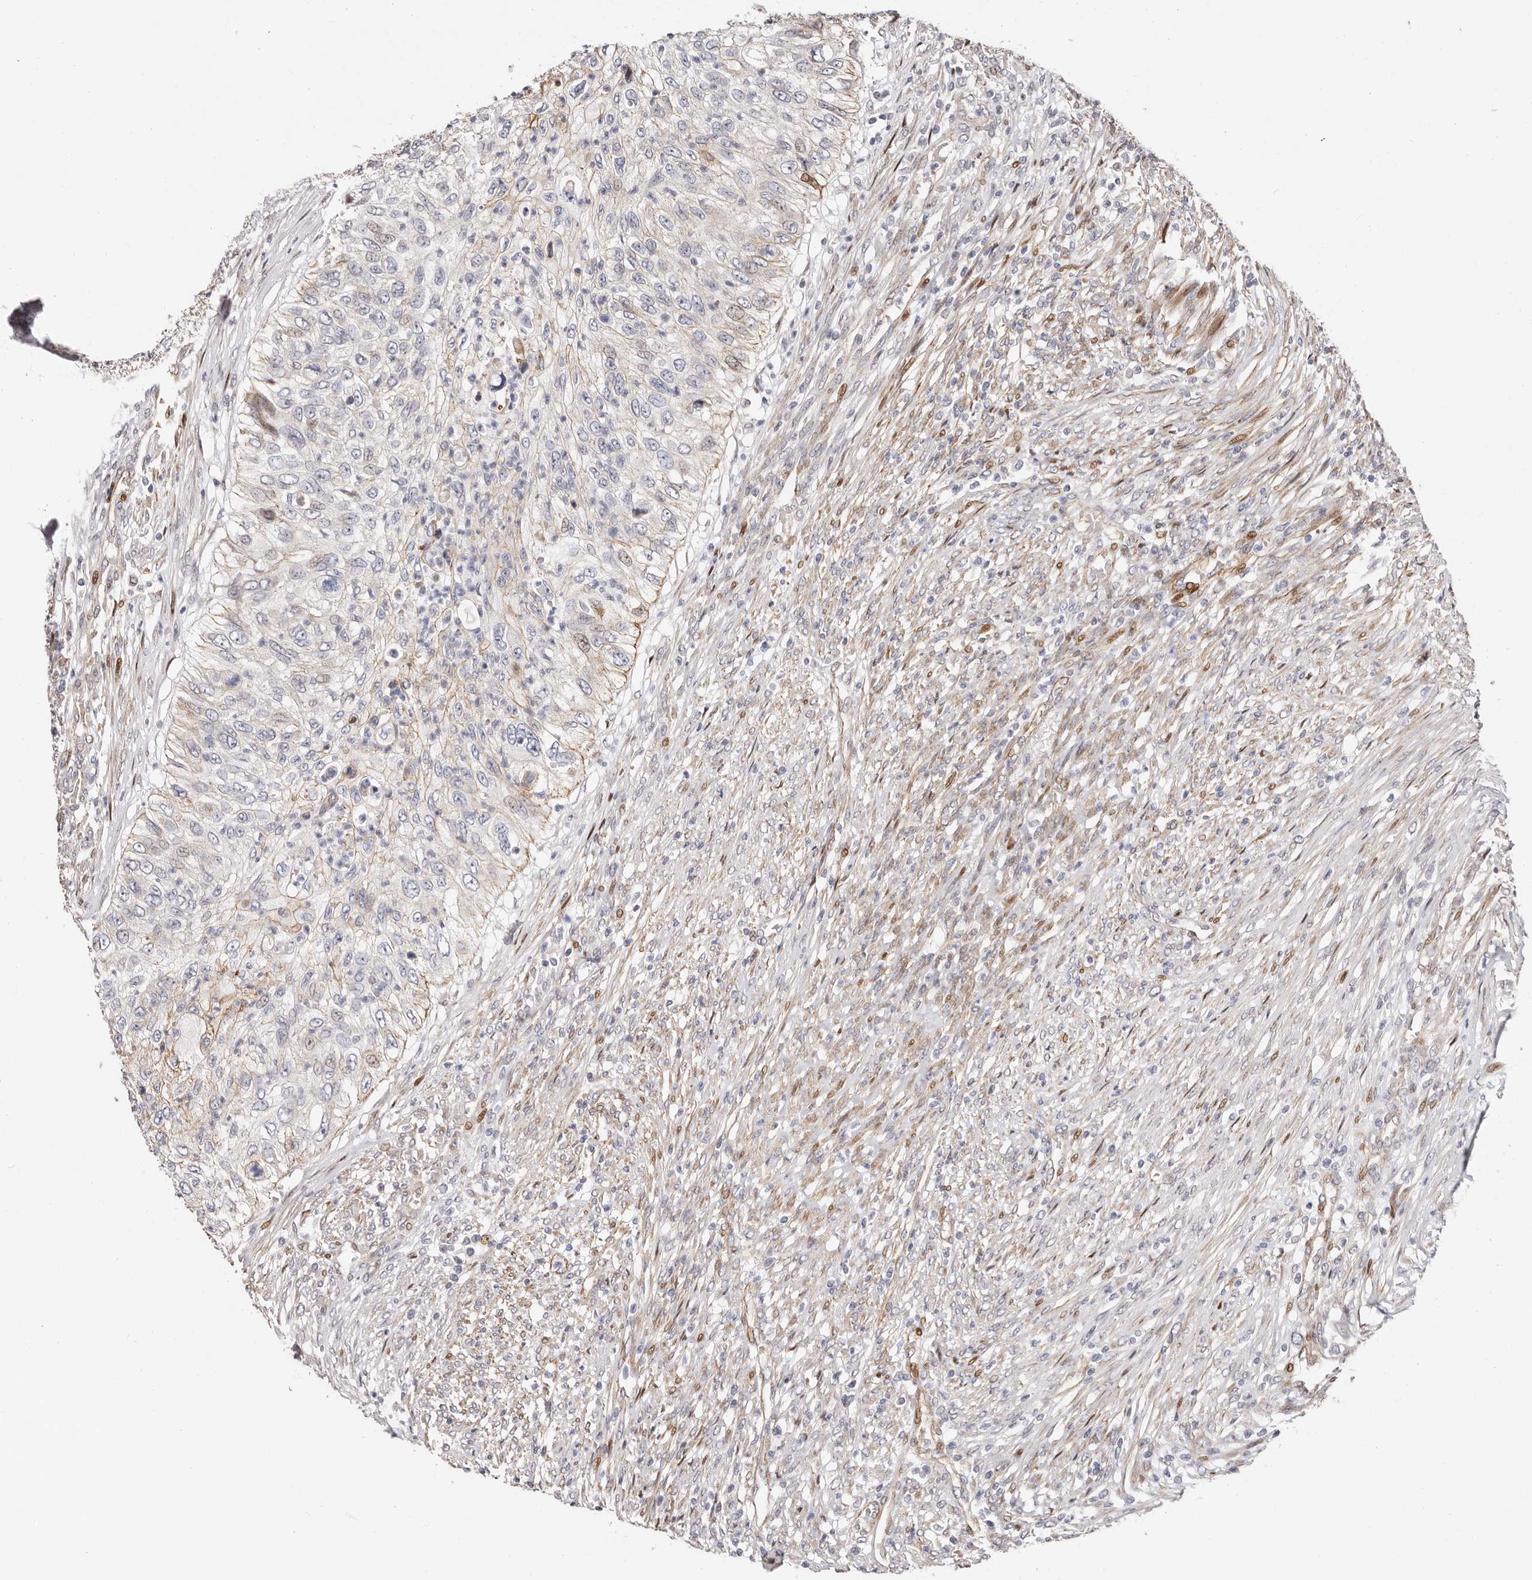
{"staining": {"intensity": "weak", "quantity": "<25%", "location": "nuclear"}, "tissue": "urothelial cancer", "cell_type": "Tumor cells", "image_type": "cancer", "snomed": [{"axis": "morphology", "description": "Urothelial carcinoma, High grade"}, {"axis": "topography", "description": "Urinary bladder"}], "caption": "DAB (3,3'-diaminobenzidine) immunohistochemical staining of high-grade urothelial carcinoma displays no significant expression in tumor cells. The staining was performed using DAB (3,3'-diaminobenzidine) to visualize the protein expression in brown, while the nuclei were stained in blue with hematoxylin (Magnification: 20x).", "gene": "EPHX3", "patient": {"sex": "female", "age": 60}}